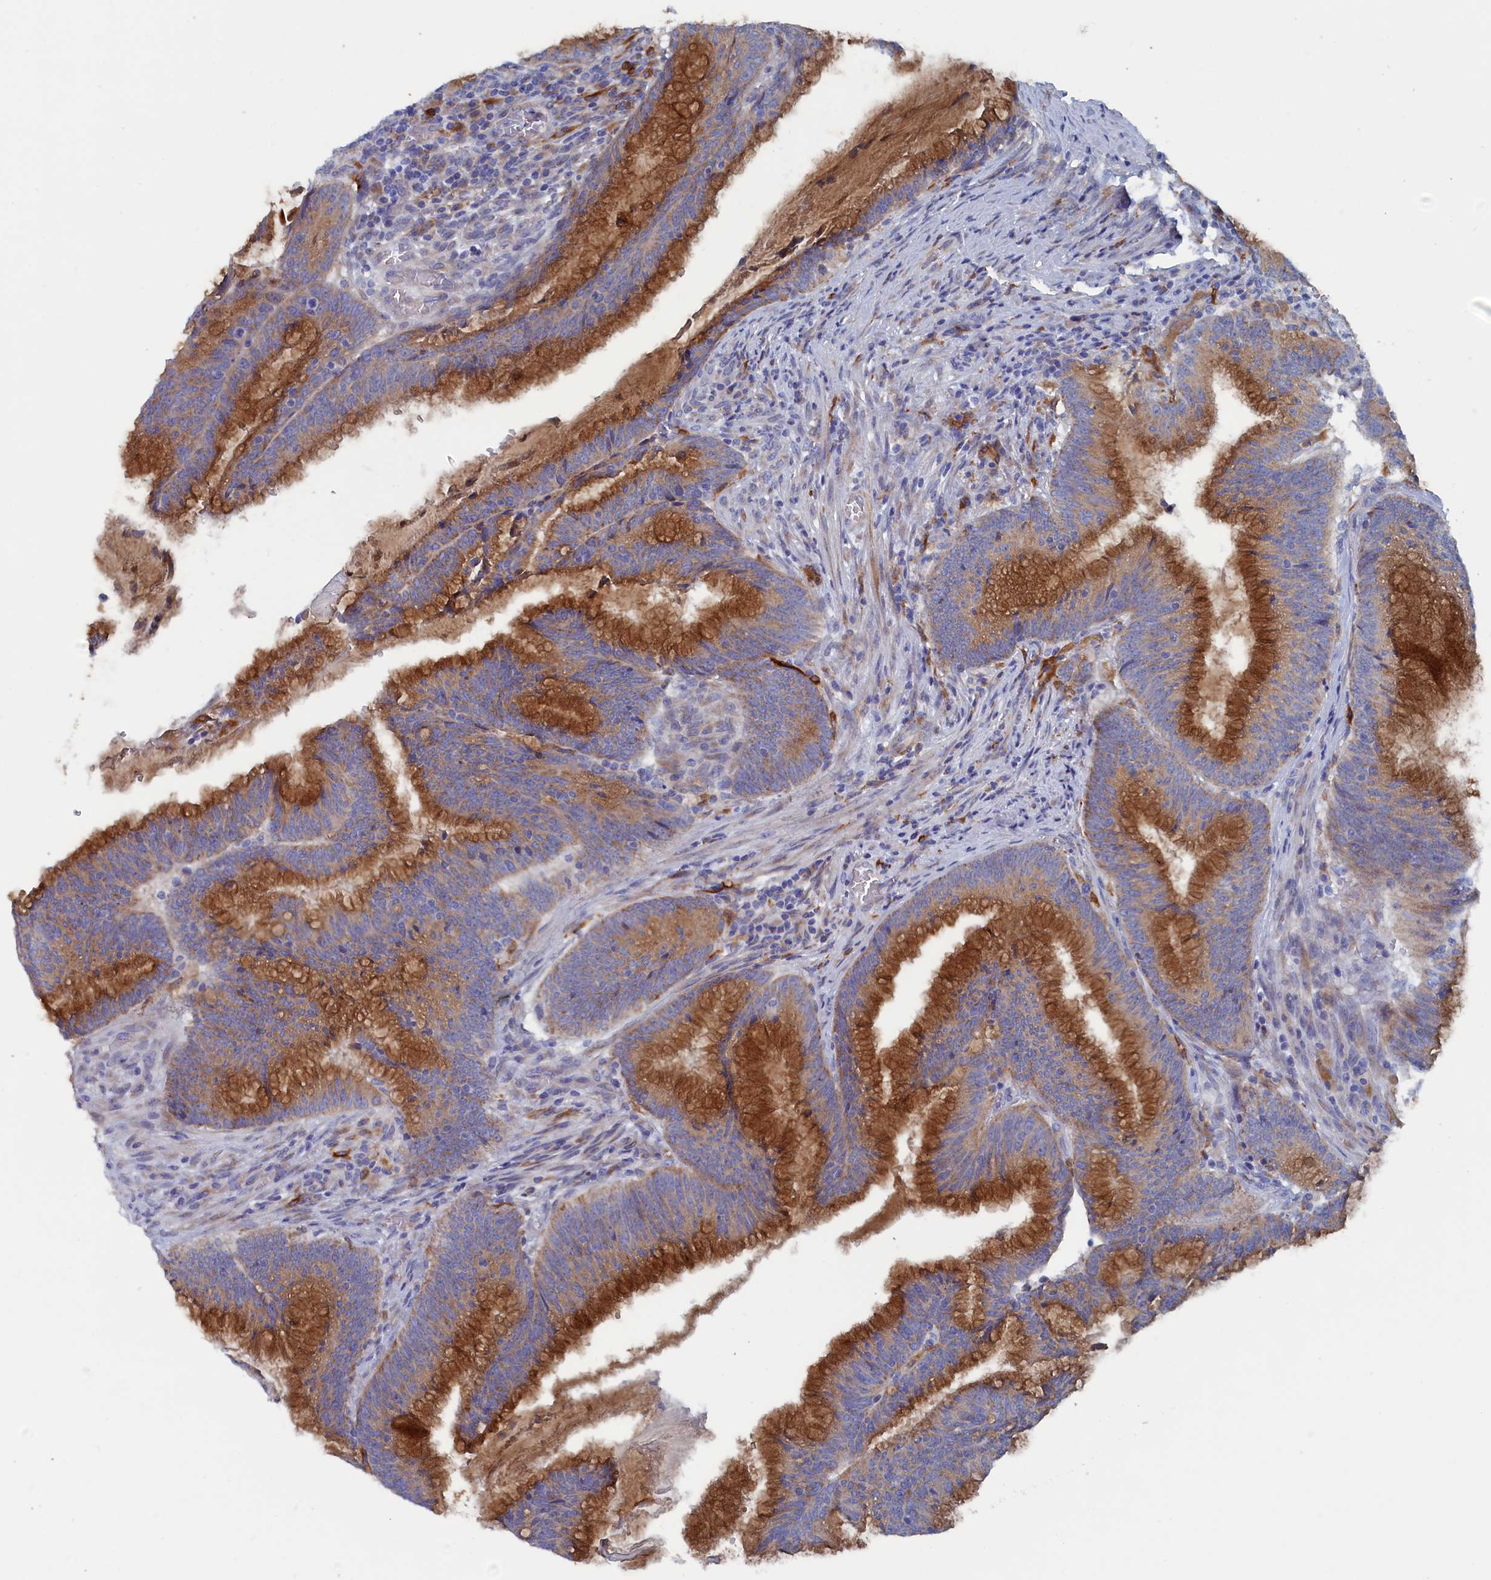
{"staining": {"intensity": "strong", "quantity": "25%-75%", "location": "cytoplasmic/membranous"}, "tissue": "colorectal cancer", "cell_type": "Tumor cells", "image_type": "cancer", "snomed": [{"axis": "morphology", "description": "Adenocarcinoma, NOS"}, {"axis": "topography", "description": "Rectum"}], "caption": "Protein staining of colorectal cancer (adenocarcinoma) tissue reveals strong cytoplasmic/membranous expression in approximately 25%-75% of tumor cells.", "gene": "COG7", "patient": {"sex": "female", "age": 77}}